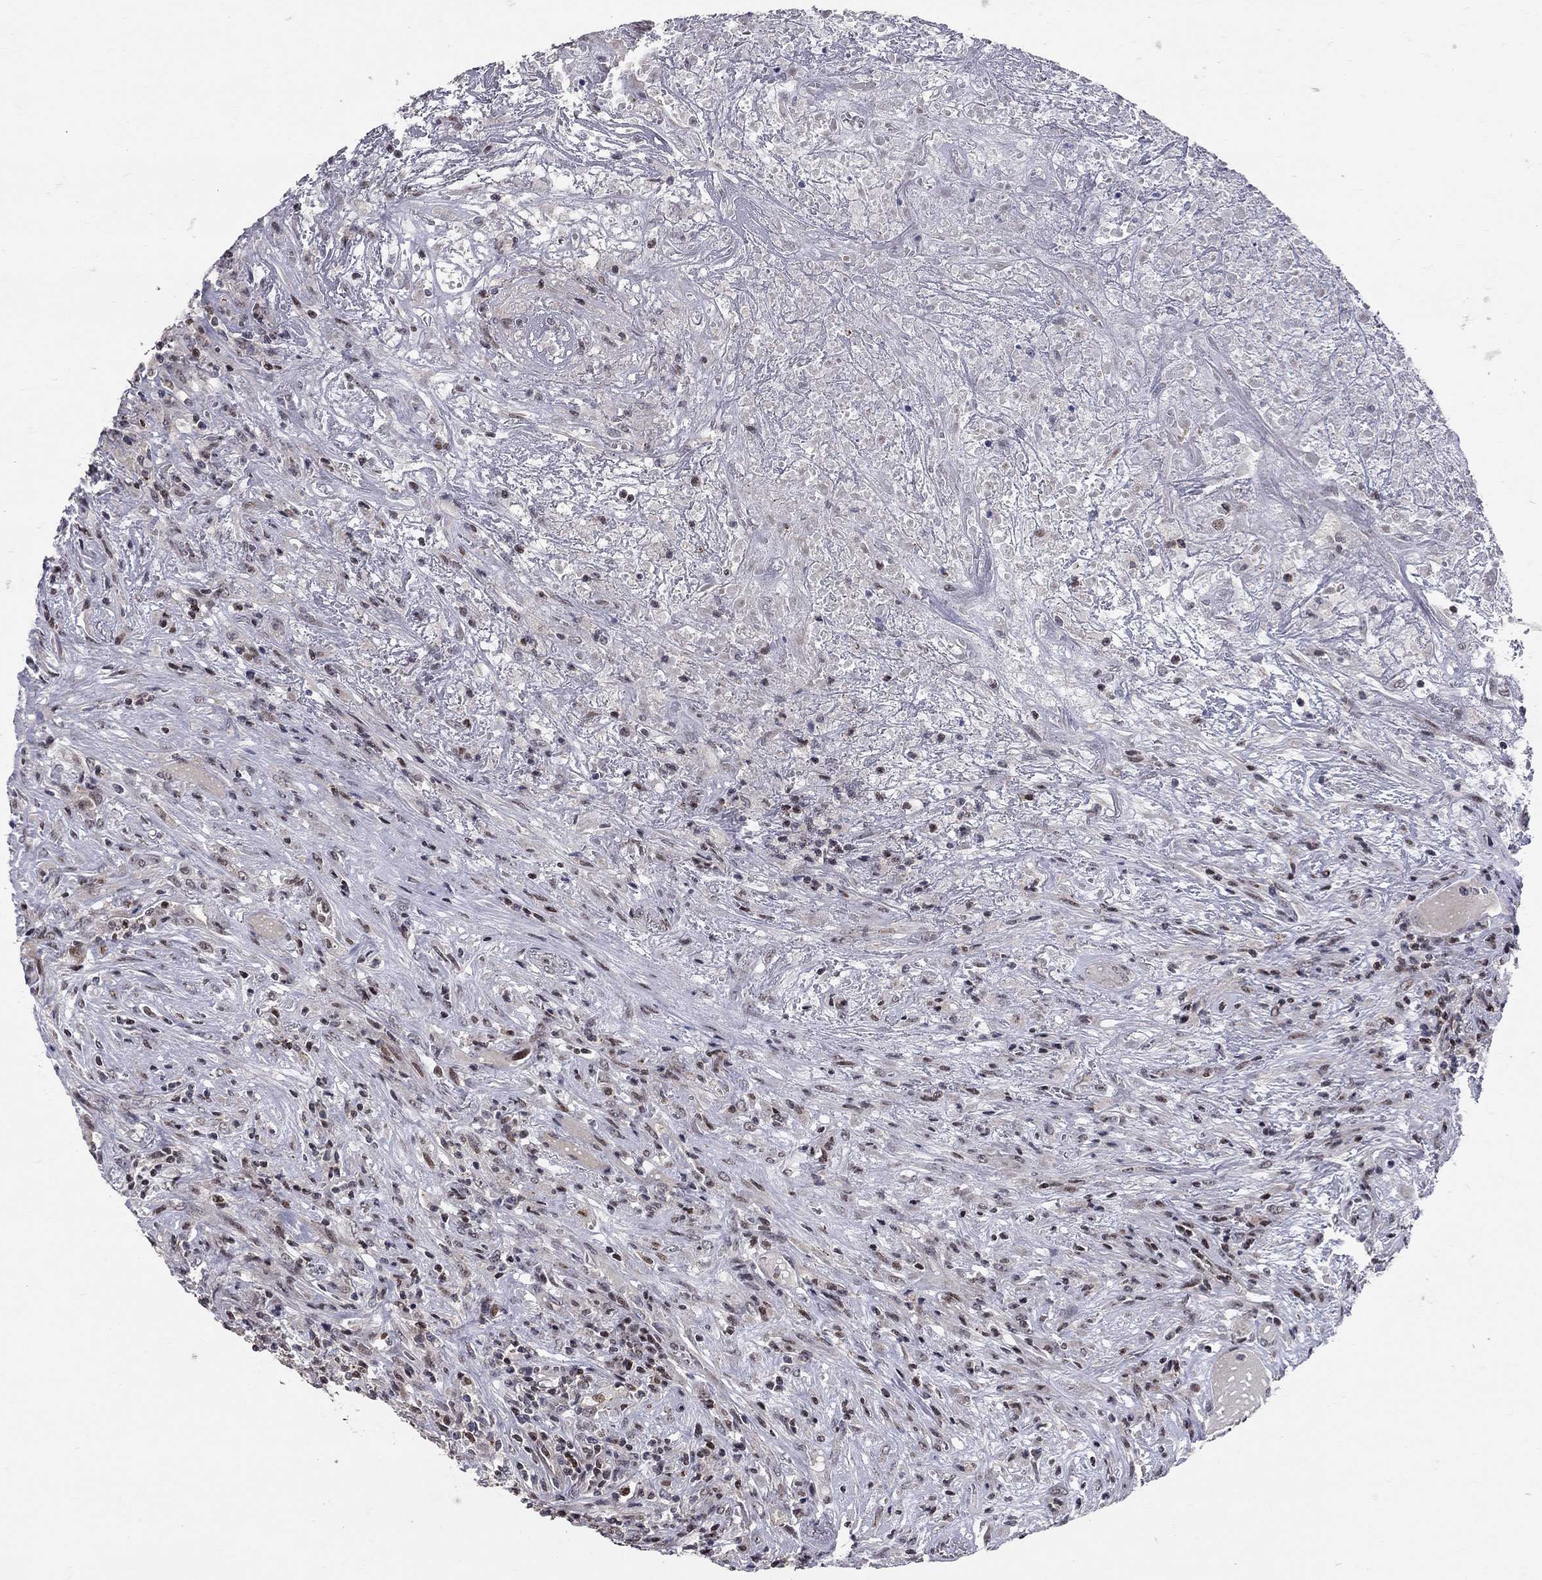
{"staining": {"intensity": "negative", "quantity": "none", "location": "none"}, "tissue": "lymphoma", "cell_type": "Tumor cells", "image_type": "cancer", "snomed": [{"axis": "morphology", "description": "Malignant lymphoma, non-Hodgkin's type, High grade"}, {"axis": "topography", "description": "Lung"}], "caption": "High magnification brightfield microscopy of malignant lymphoma, non-Hodgkin's type (high-grade) stained with DAB (3,3'-diaminobenzidine) (brown) and counterstained with hematoxylin (blue): tumor cells show no significant positivity.", "gene": "HDAC3", "patient": {"sex": "male", "age": 79}}